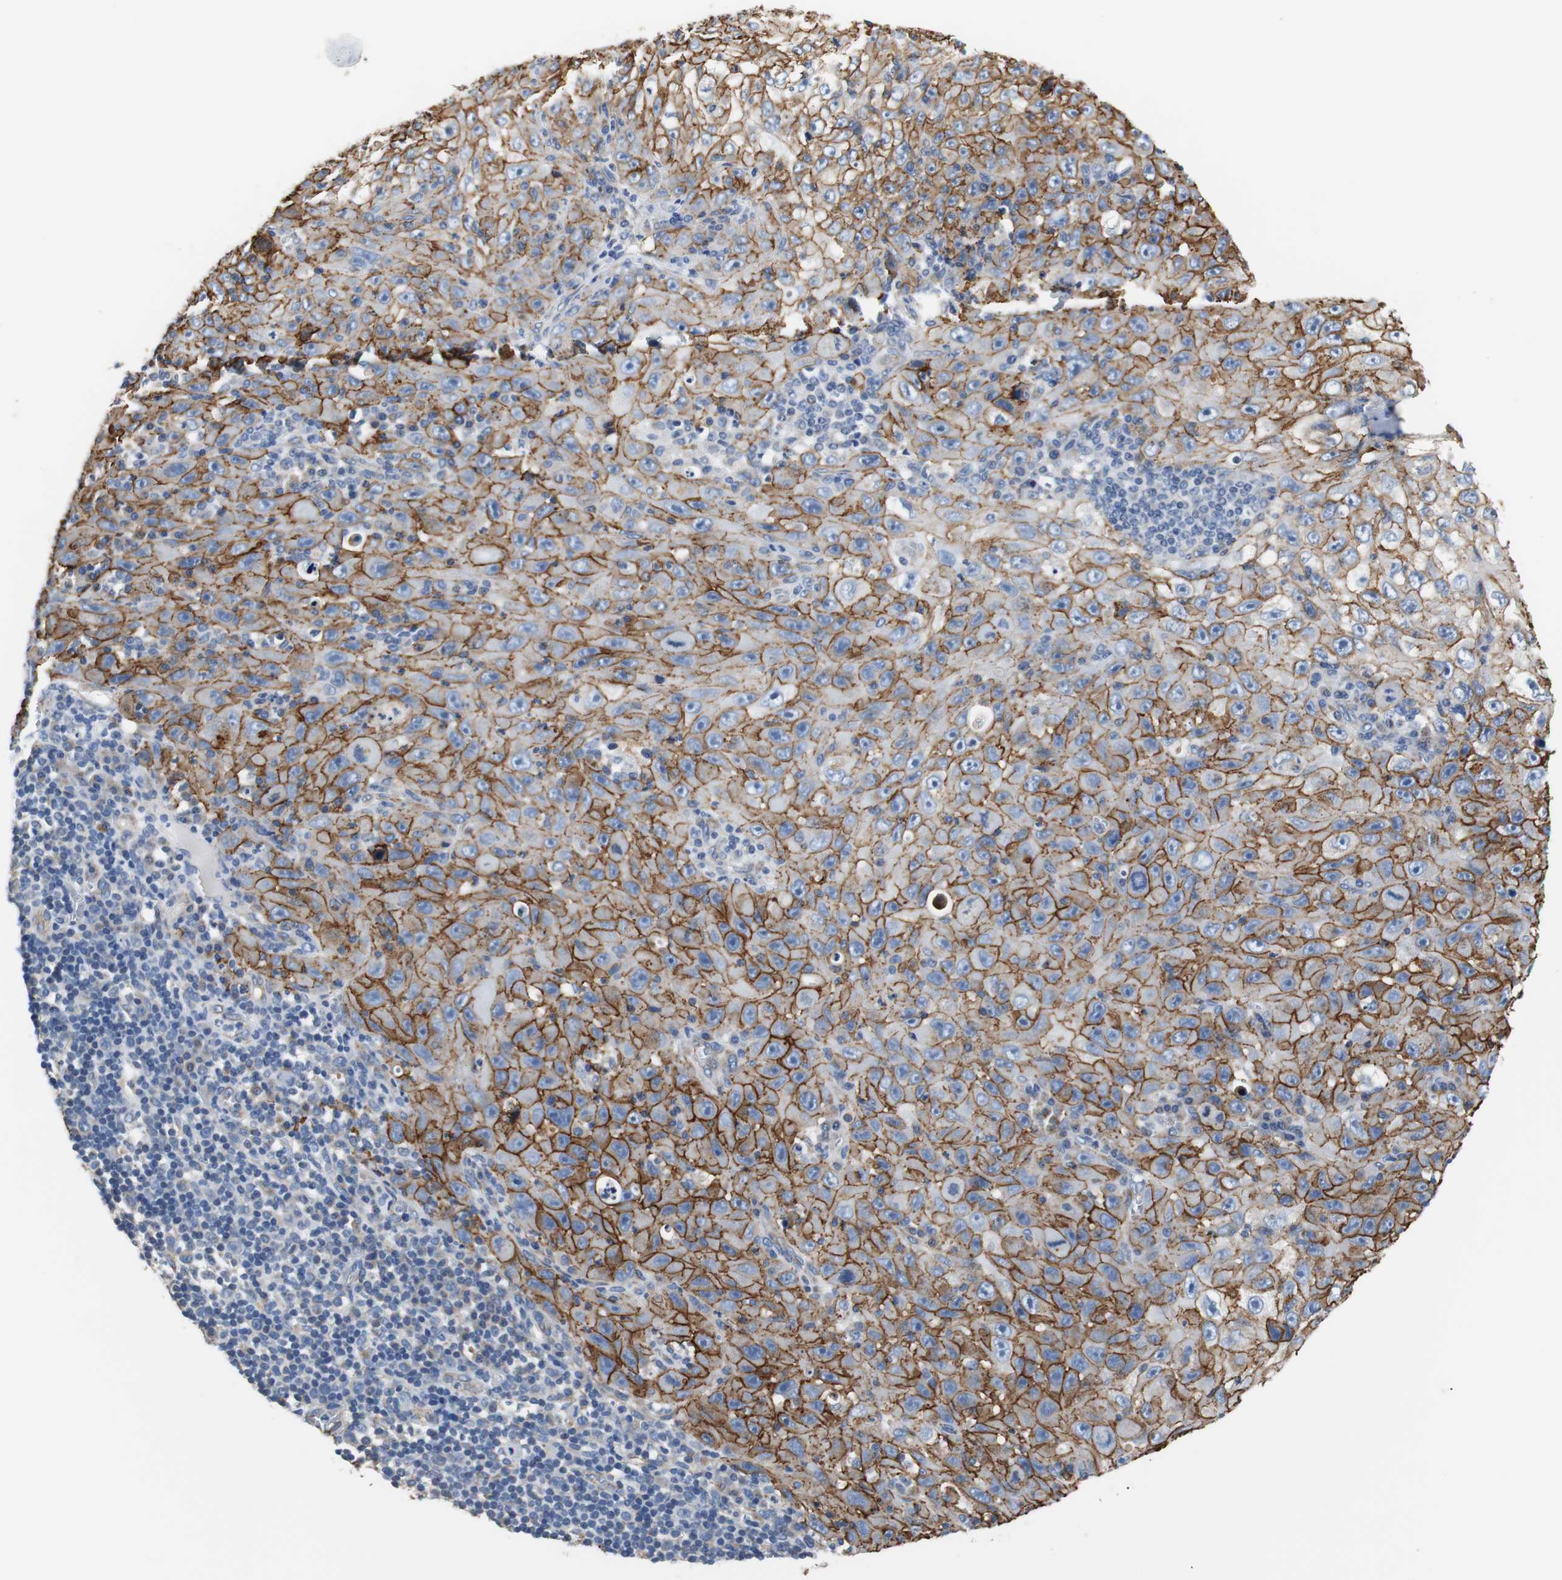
{"staining": {"intensity": "strong", "quantity": ">75%", "location": "cytoplasmic/membranous"}, "tissue": "skin cancer", "cell_type": "Tumor cells", "image_type": "cancer", "snomed": [{"axis": "morphology", "description": "Squamous cell carcinoma, NOS"}, {"axis": "topography", "description": "Skin"}], "caption": "Skin cancer (squamous cell carcinoma) was stained to show a protein in brown. There is high levels of strong cytoplasmic/membranous staining in approximately >75% of tumor cells.", "gene": "PCK1", "patient": {"sex": "male", "age": 75}}